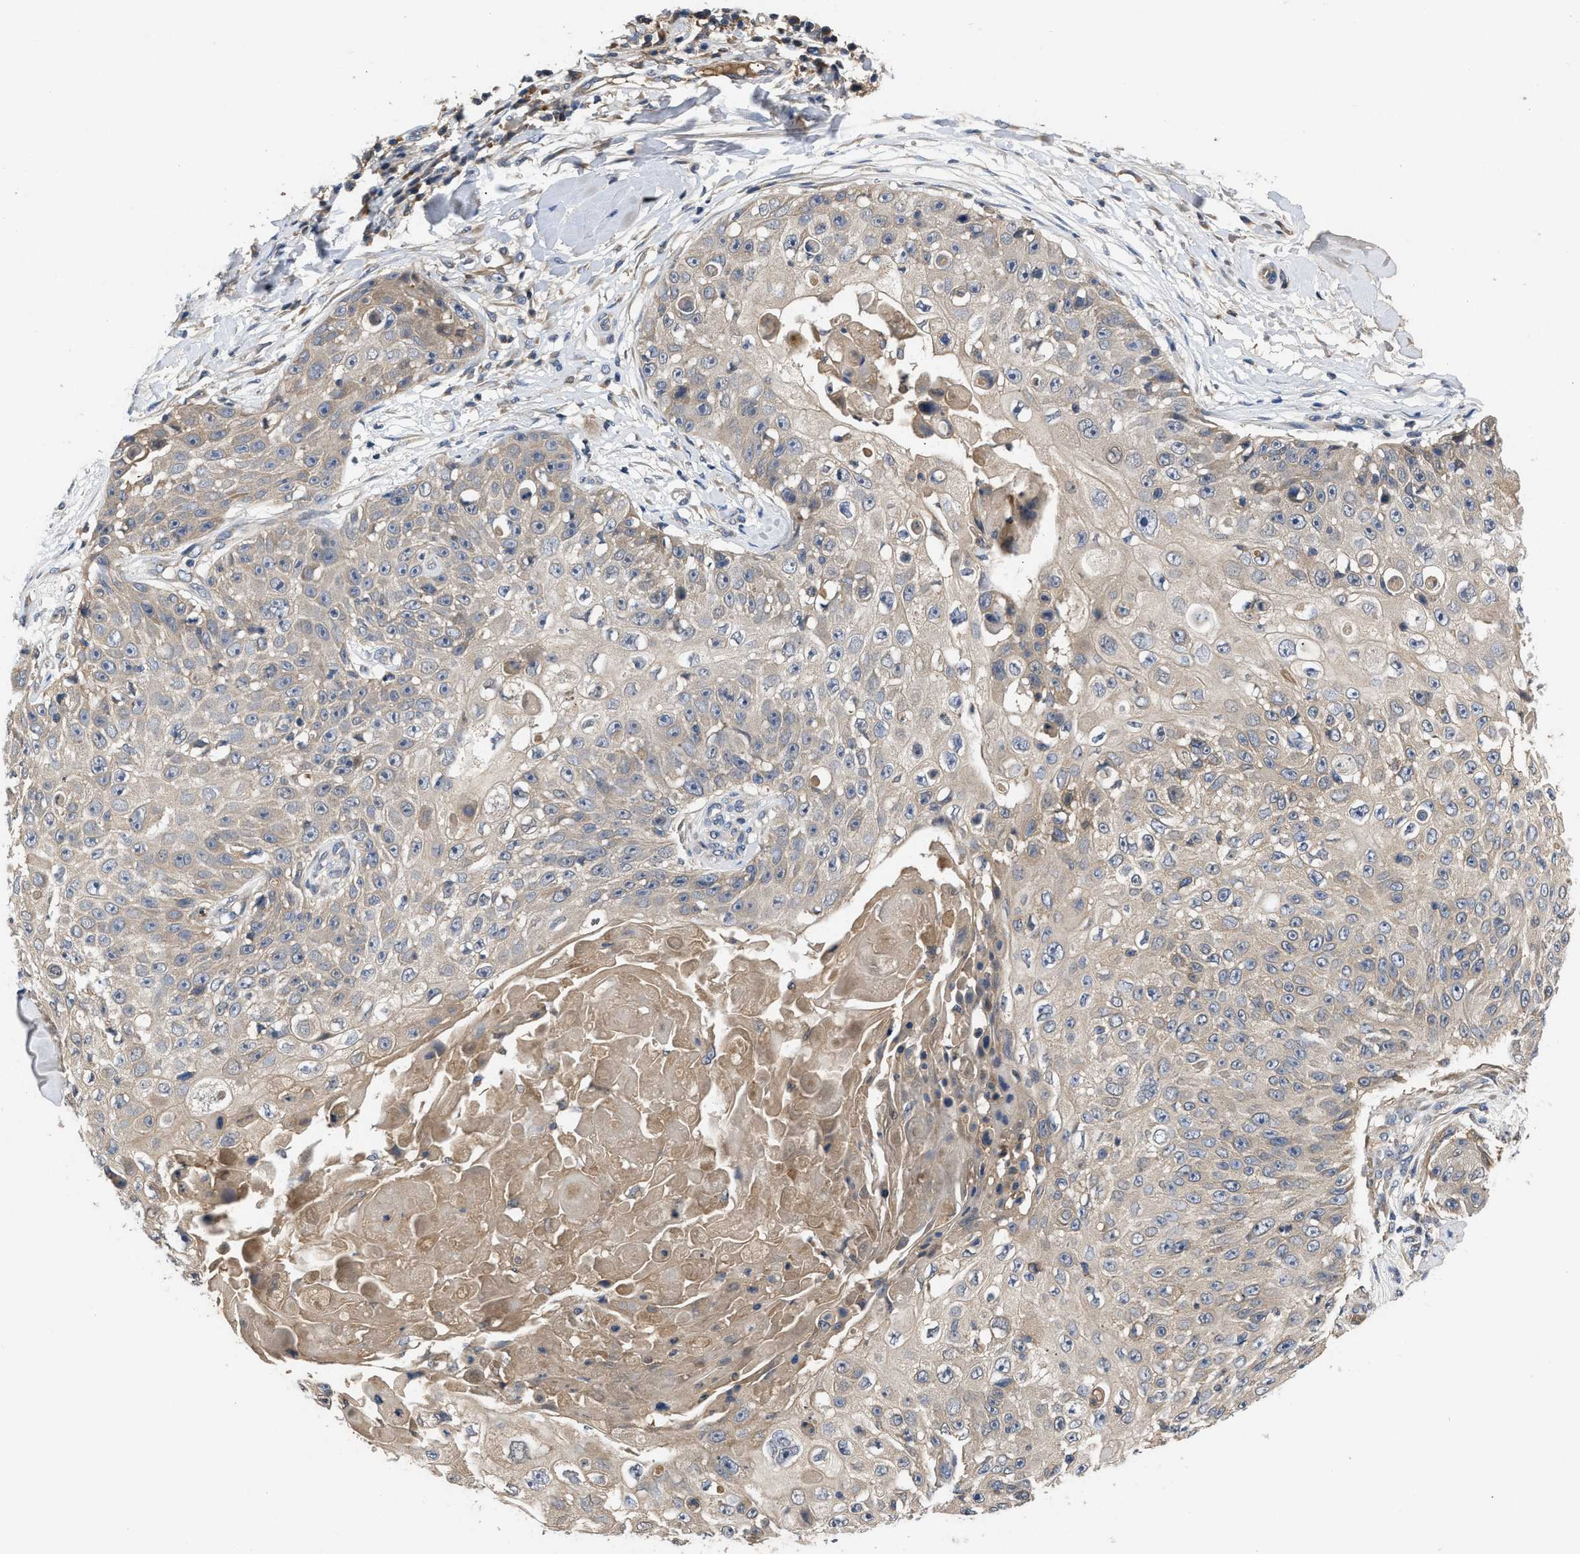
{"staining": {"intensity": "weak", "quantity": "25%-75%", "location": "cytoplasmic/membranous"}, "tissue": "skin cancer", "cell_type": "Tumor cells", "image_type": "cancer", "snomed": [{"axis": "morphology", "description": "Squamous cell carcinoma, NOS"}, {"axis": "topography", "description": "Skin"}], "caption": "Approximately 25%-75% of tumor cells in skin squamous cell carcinoma demonstrate weak cytoplasmic/membranous protein positivity as visualized by brown immunohistochemical staining.", "gene": "VPS4A", "patient": {"sex": "male", "age": 86}}